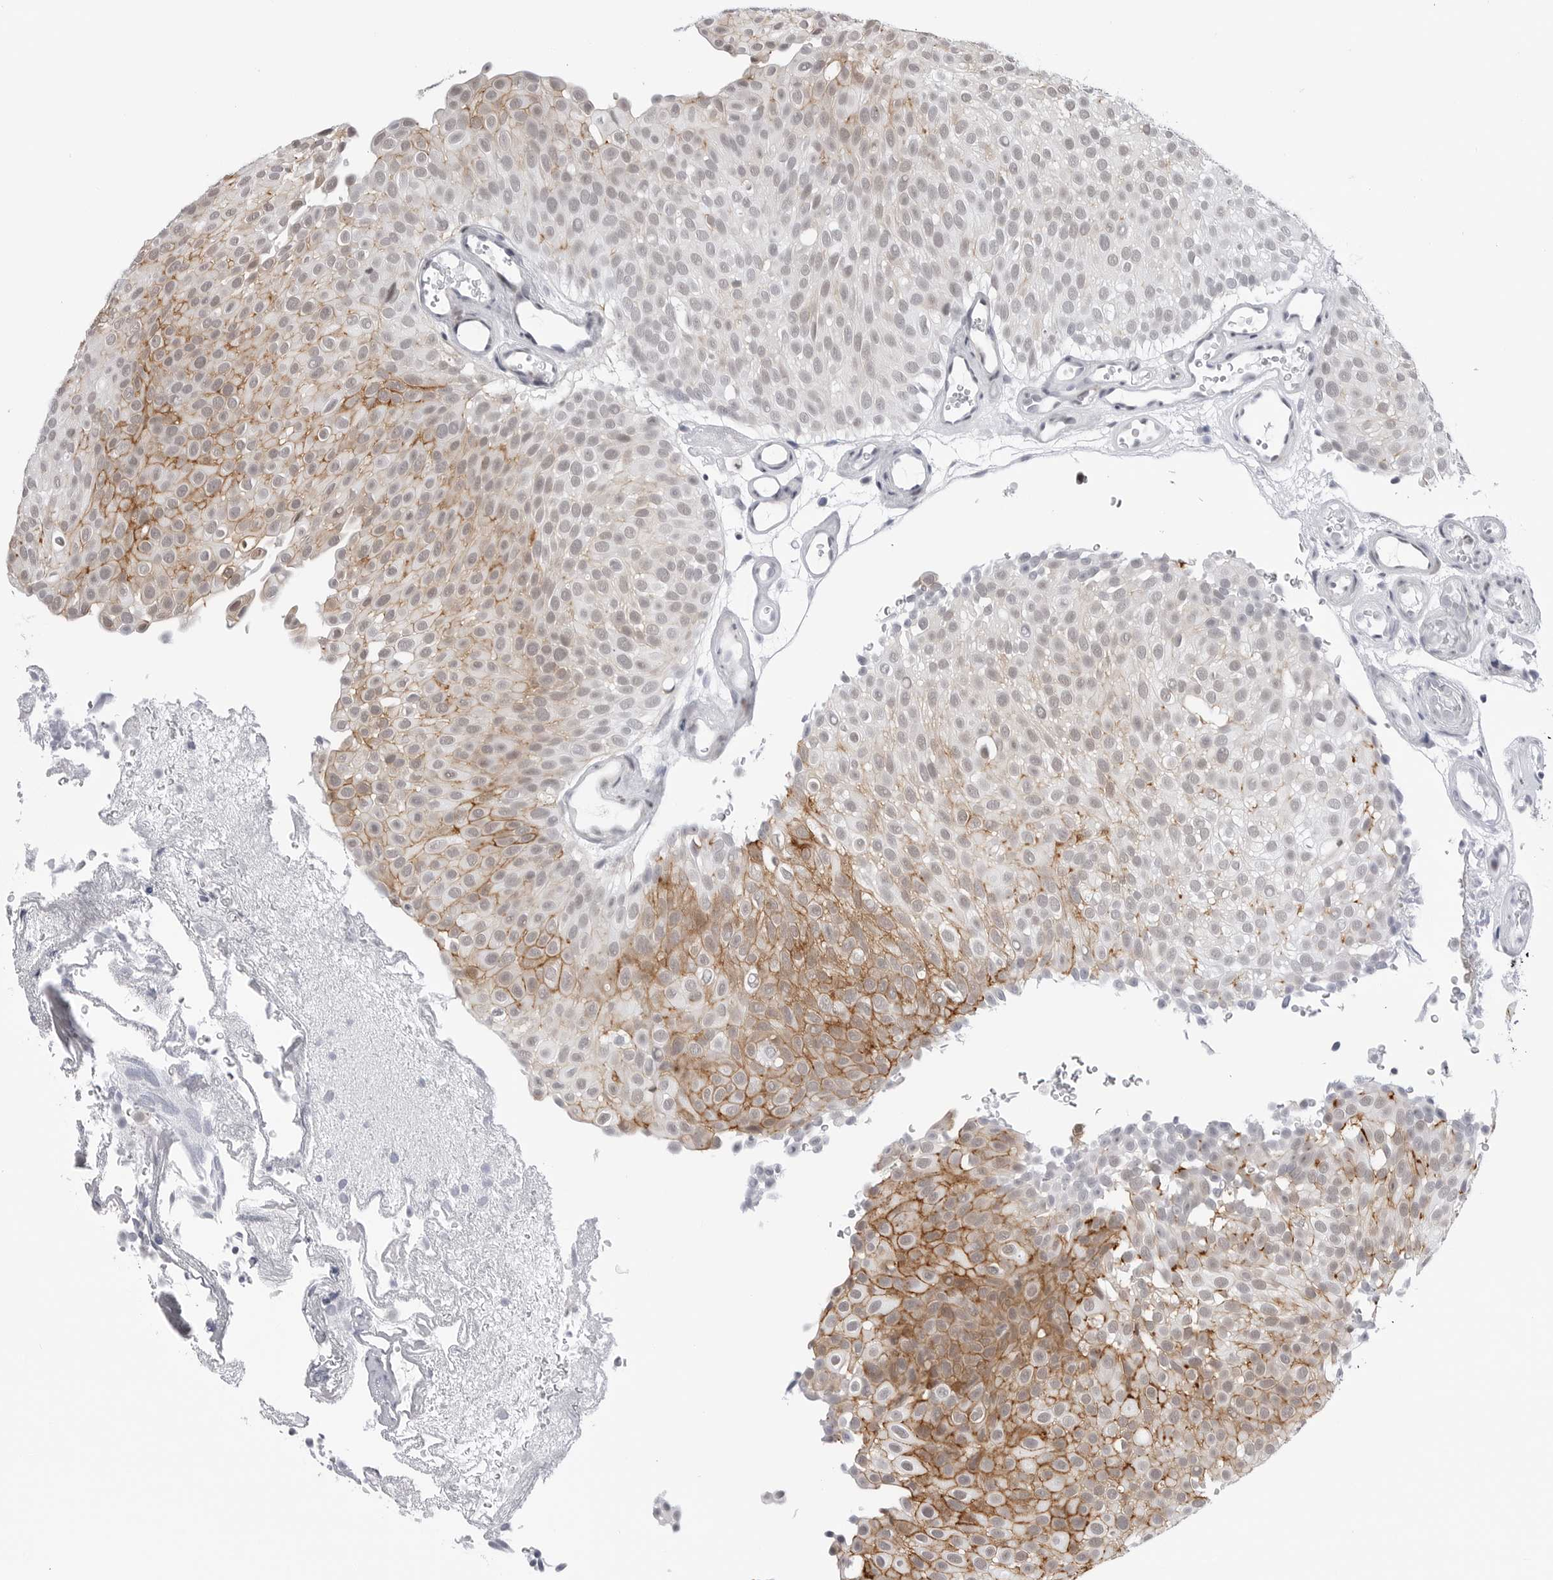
{"staining": {"intensity": "moderate", "quantity": "25%-75%", "location": "cytoplasmic/membranous"}, "tissue": "urothelial cancer", "cell_type": "Tumor cells", "image_type": "cancer", "snomed": [{"axis": "morphology", "description": "Urothelial carcinoma, Low grade"}, {"axis": "topography", "description": "Urinary bladder"}], "caption": "Low-grade urothelial carcinoma tissue reveals moderate cytoplasmic/membranous expression in approximately 25%-75% of tumor cells, visualized by immunohistochemistry.", "gene": "TRIM66", "patient": {"sex": "male", "age": 78}}